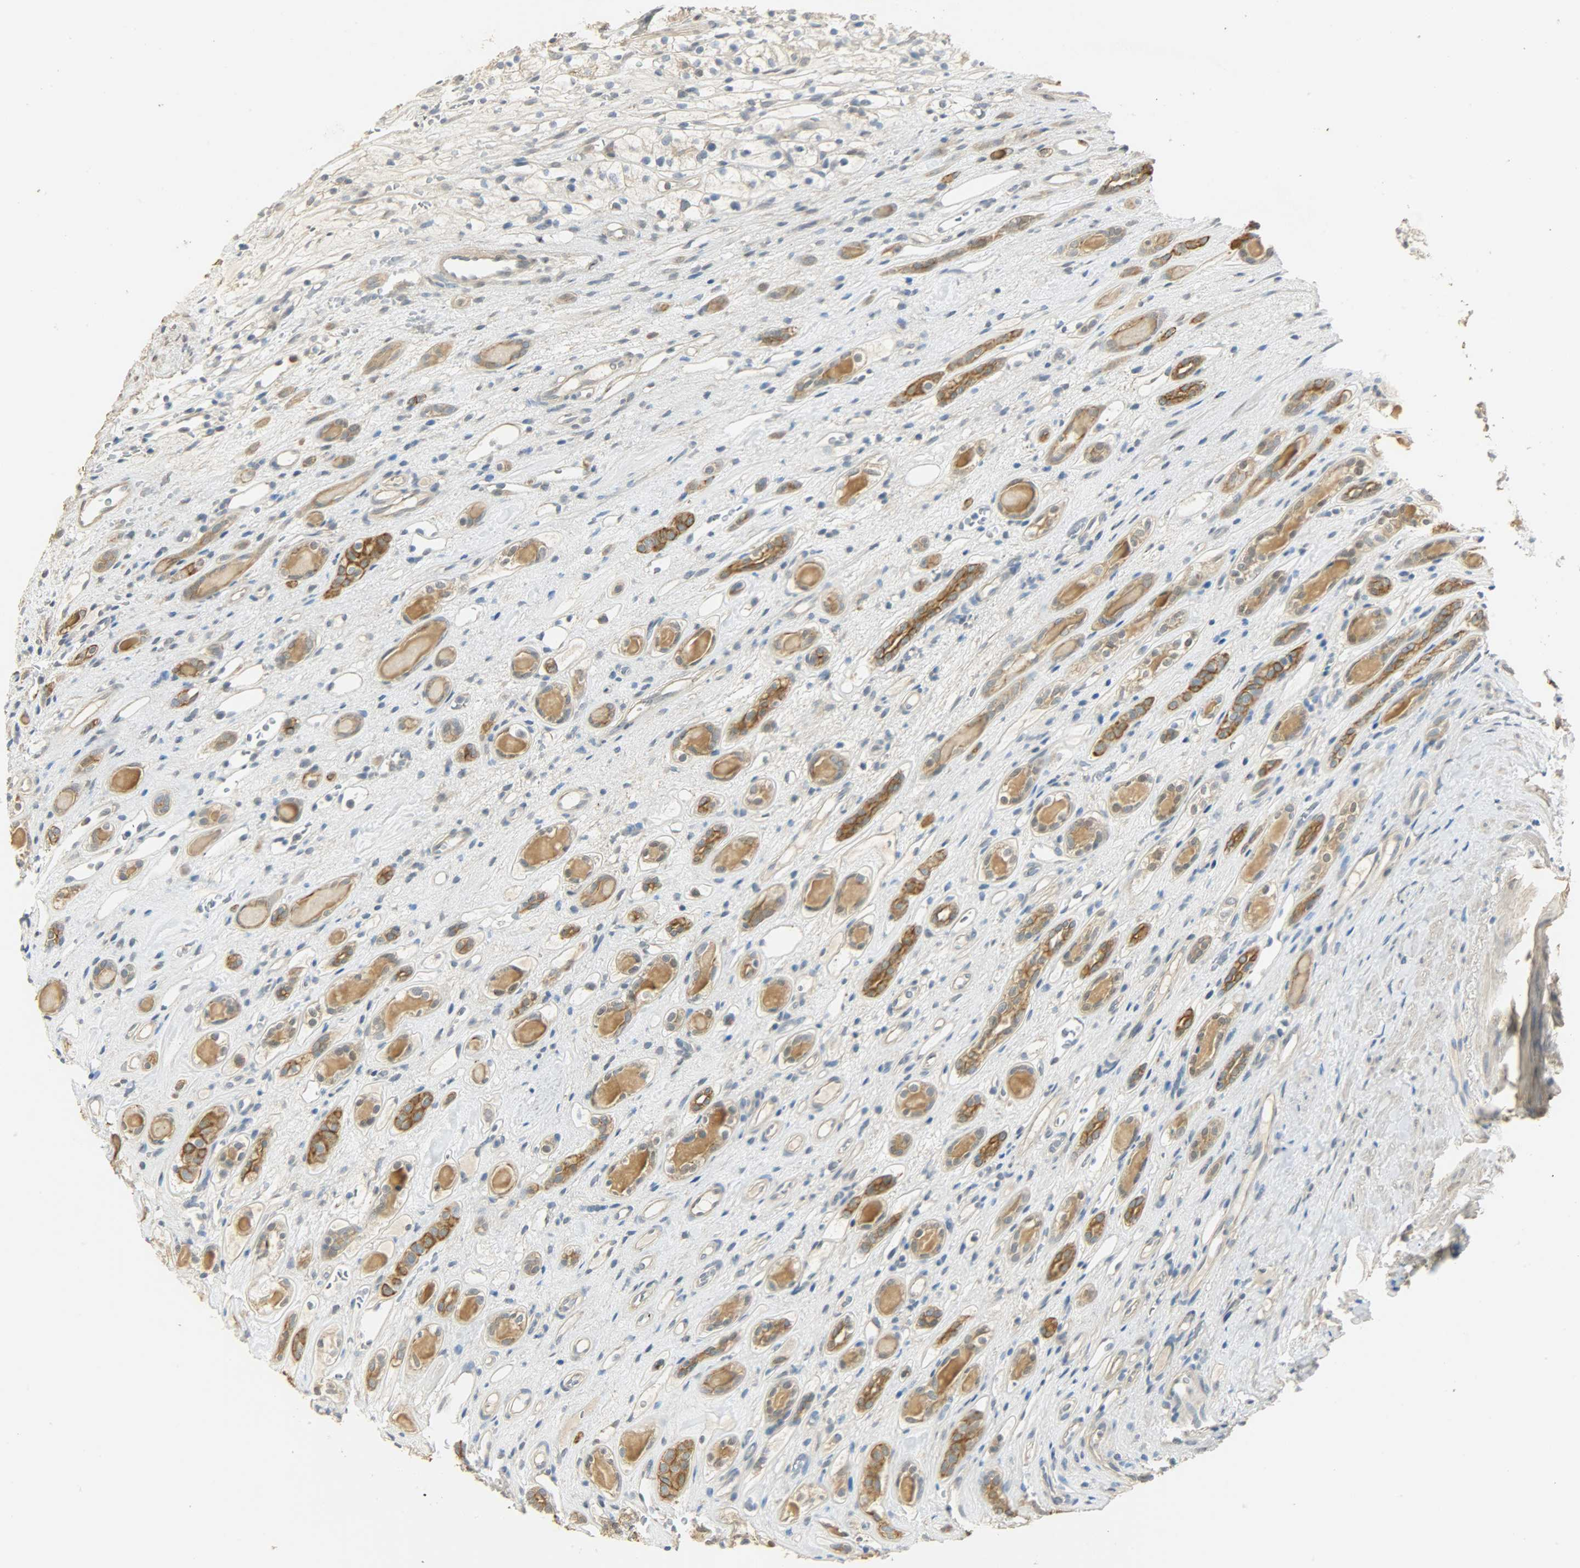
{"staining": {"intensity": "weak", "quantity": "25%-75%", "location": "cytoplasmic/membranous"}, "tissue": "renal cancer", "cell_type": "Tumor cells", "image_type": "cancer", "snomed": [{"axis": "morphology", "description": "Adenocarcinoma, NOS"}, {"axis": "topography", "description": "Kidney"}], "caption": "There is low levels of weak cytoplasmic/membranous expression in tumor cells of renal cancer, as demonstrated by immunohistochemical staining (brown color).", "gene": "USP13", "patient": {"sex": "female", "age": 60}}